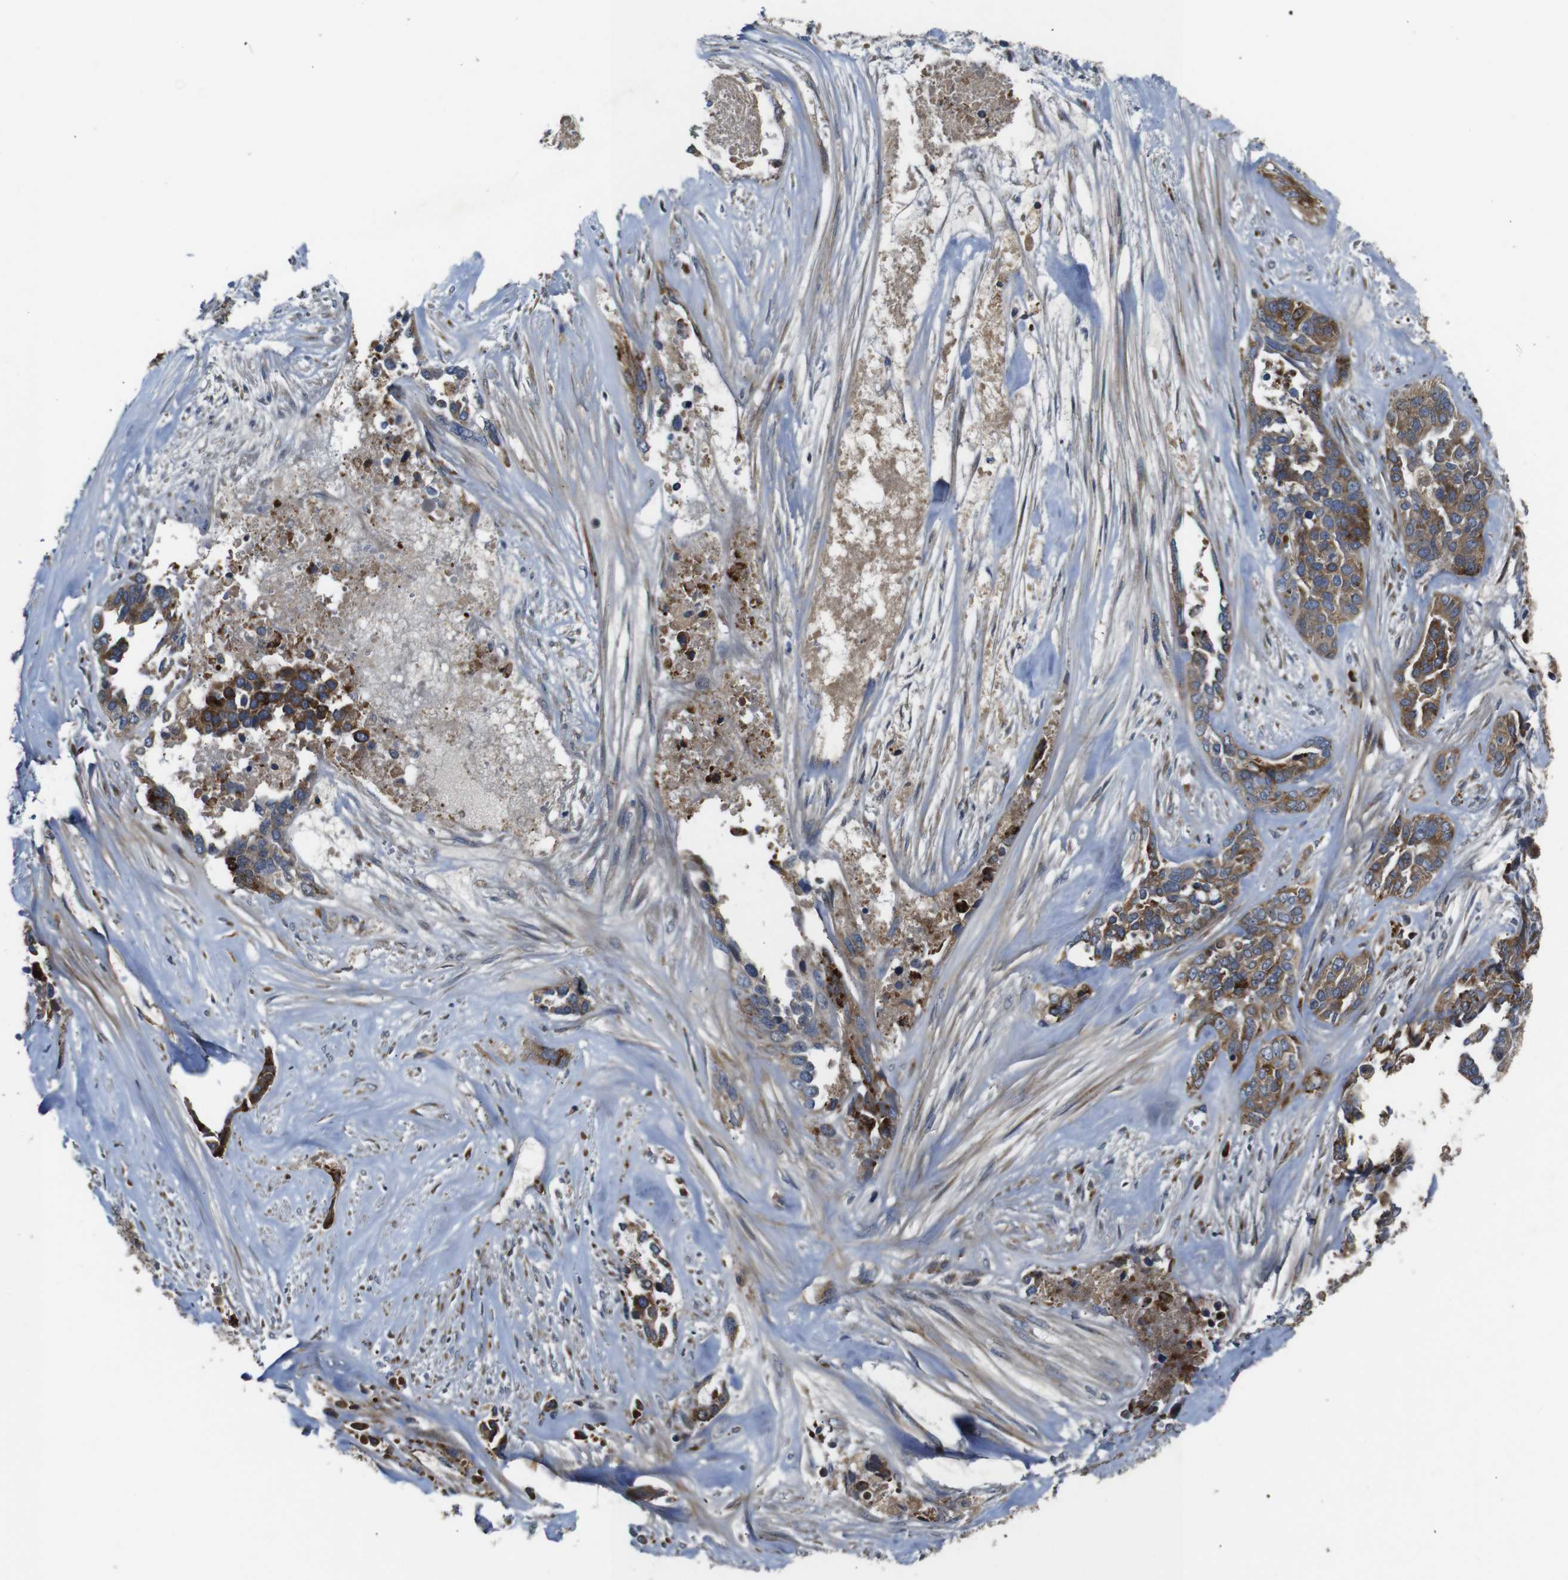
{"staining": {"intensity": "moderate", "quantity": ">75%", "location": "cytoplasmic/membranous"}, "tissue": "ovarian cancer", "cell_type": "Tumor cells", "image_type": "cancer", "snomed": [{"axis": "morphology", "description": "Cystadenocarcinoma, serous, NOS"}, {"axis": "topography", "description": "Ovary"}], "caption": "Ovarian serous cystadenocarcinoma was stained to show a protein in brown. There is medium levels of moderate cytoplasmic/membranous positivity in approximately >75% of tumor cells.", "gene": "UBE2G2", "patient": {"sex": "female", "age": 44}}